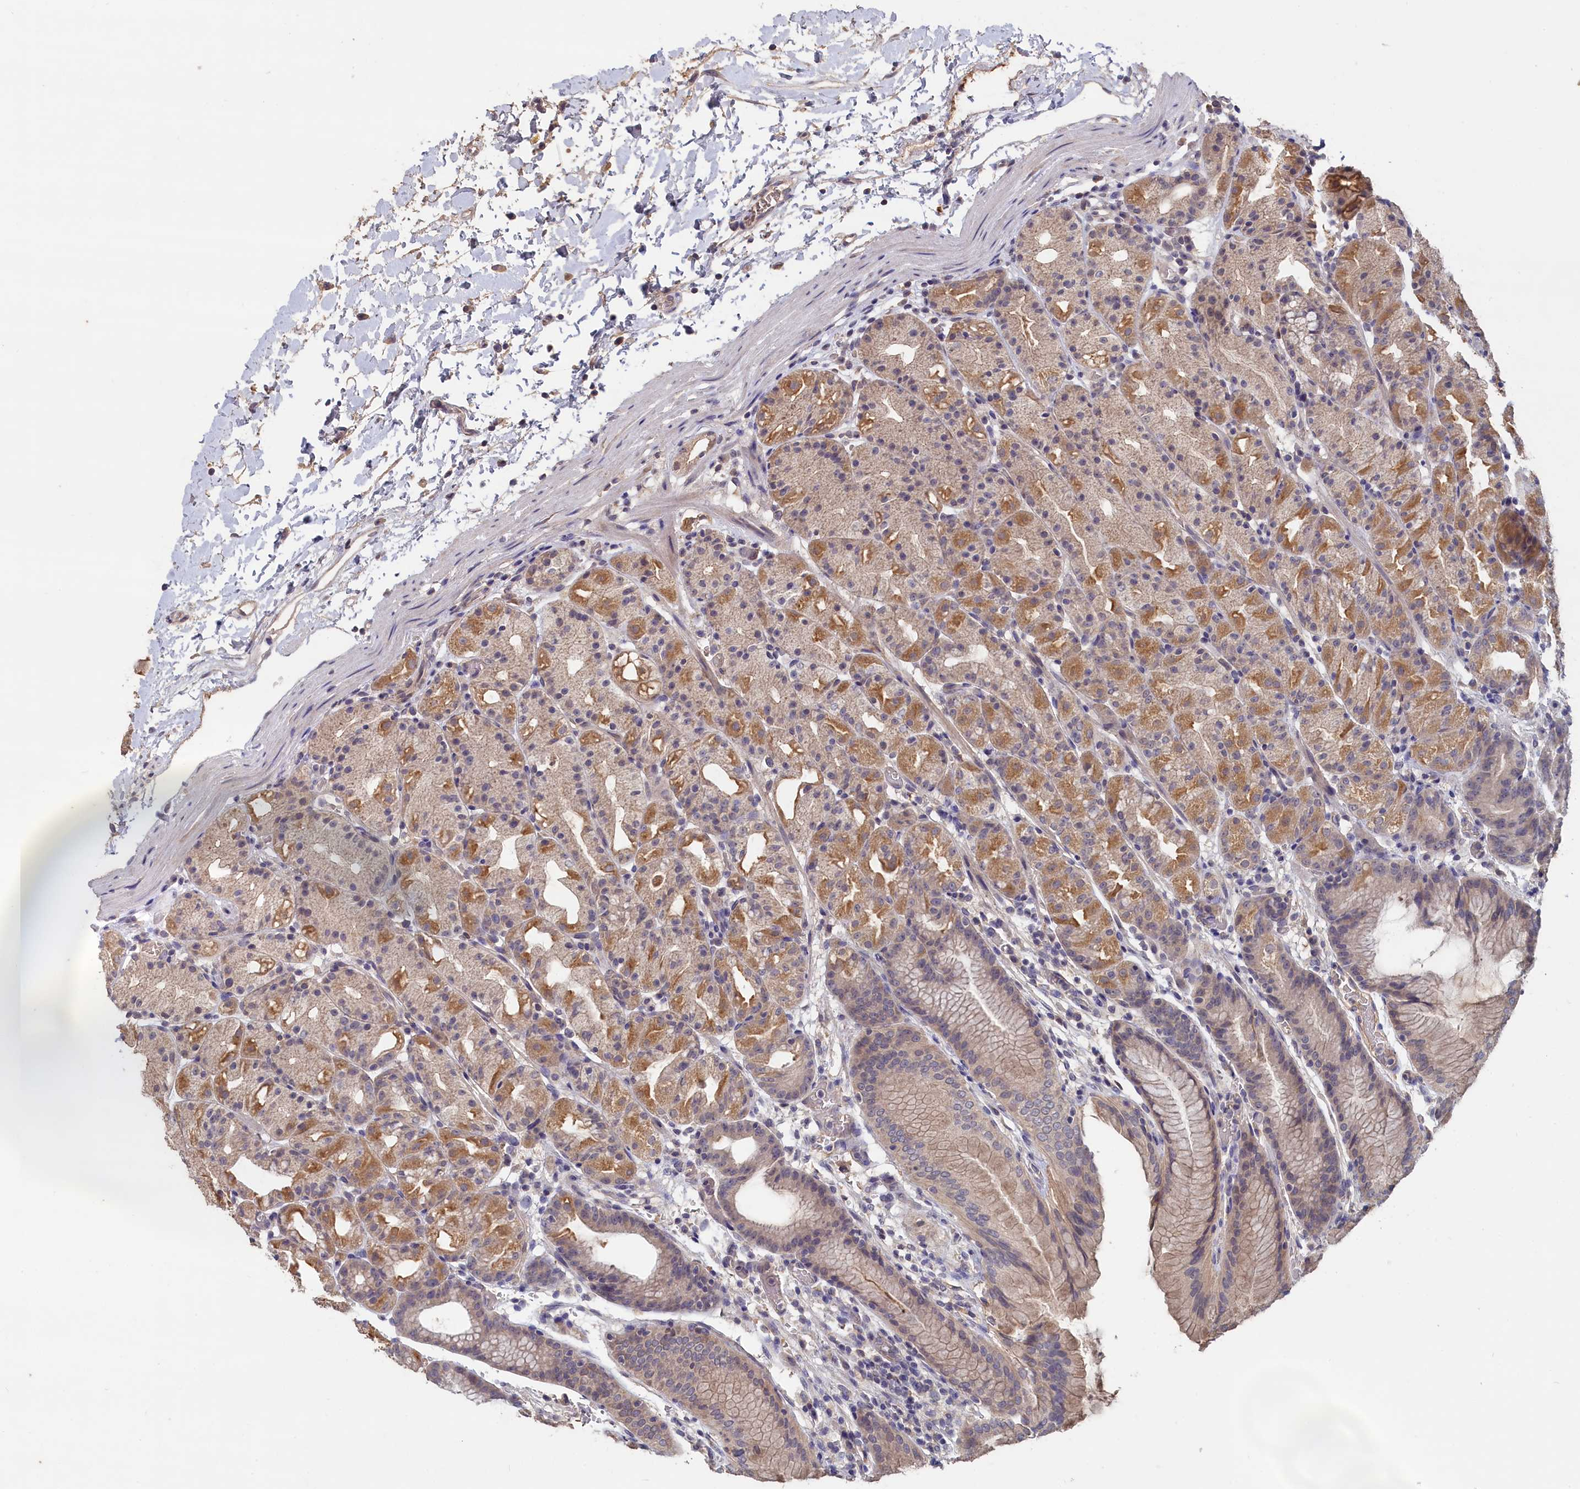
{"staining": {"intensity": "moderate", "quantity": "<25%", "location": "cytoplasmic/membranous"}, "tissue": "stomach", "cell_type": "Glandular cells", "image_type": "normal", "snomed": [{"axis": "morphology", "description": "Normal tissue, NOS"}, {"axis": "topography", "description": "Stomach, upper"}], "caption": "Immunohistochemical staining of benign human stomach exhibits moderate cytoplasmic/membranous protein expression in about <25% of glandular cells. (DAB IHC with brightfield microscopy, high magnification).", "gene": "CELF5", "patient": {"sex": "male", "age": 48}}